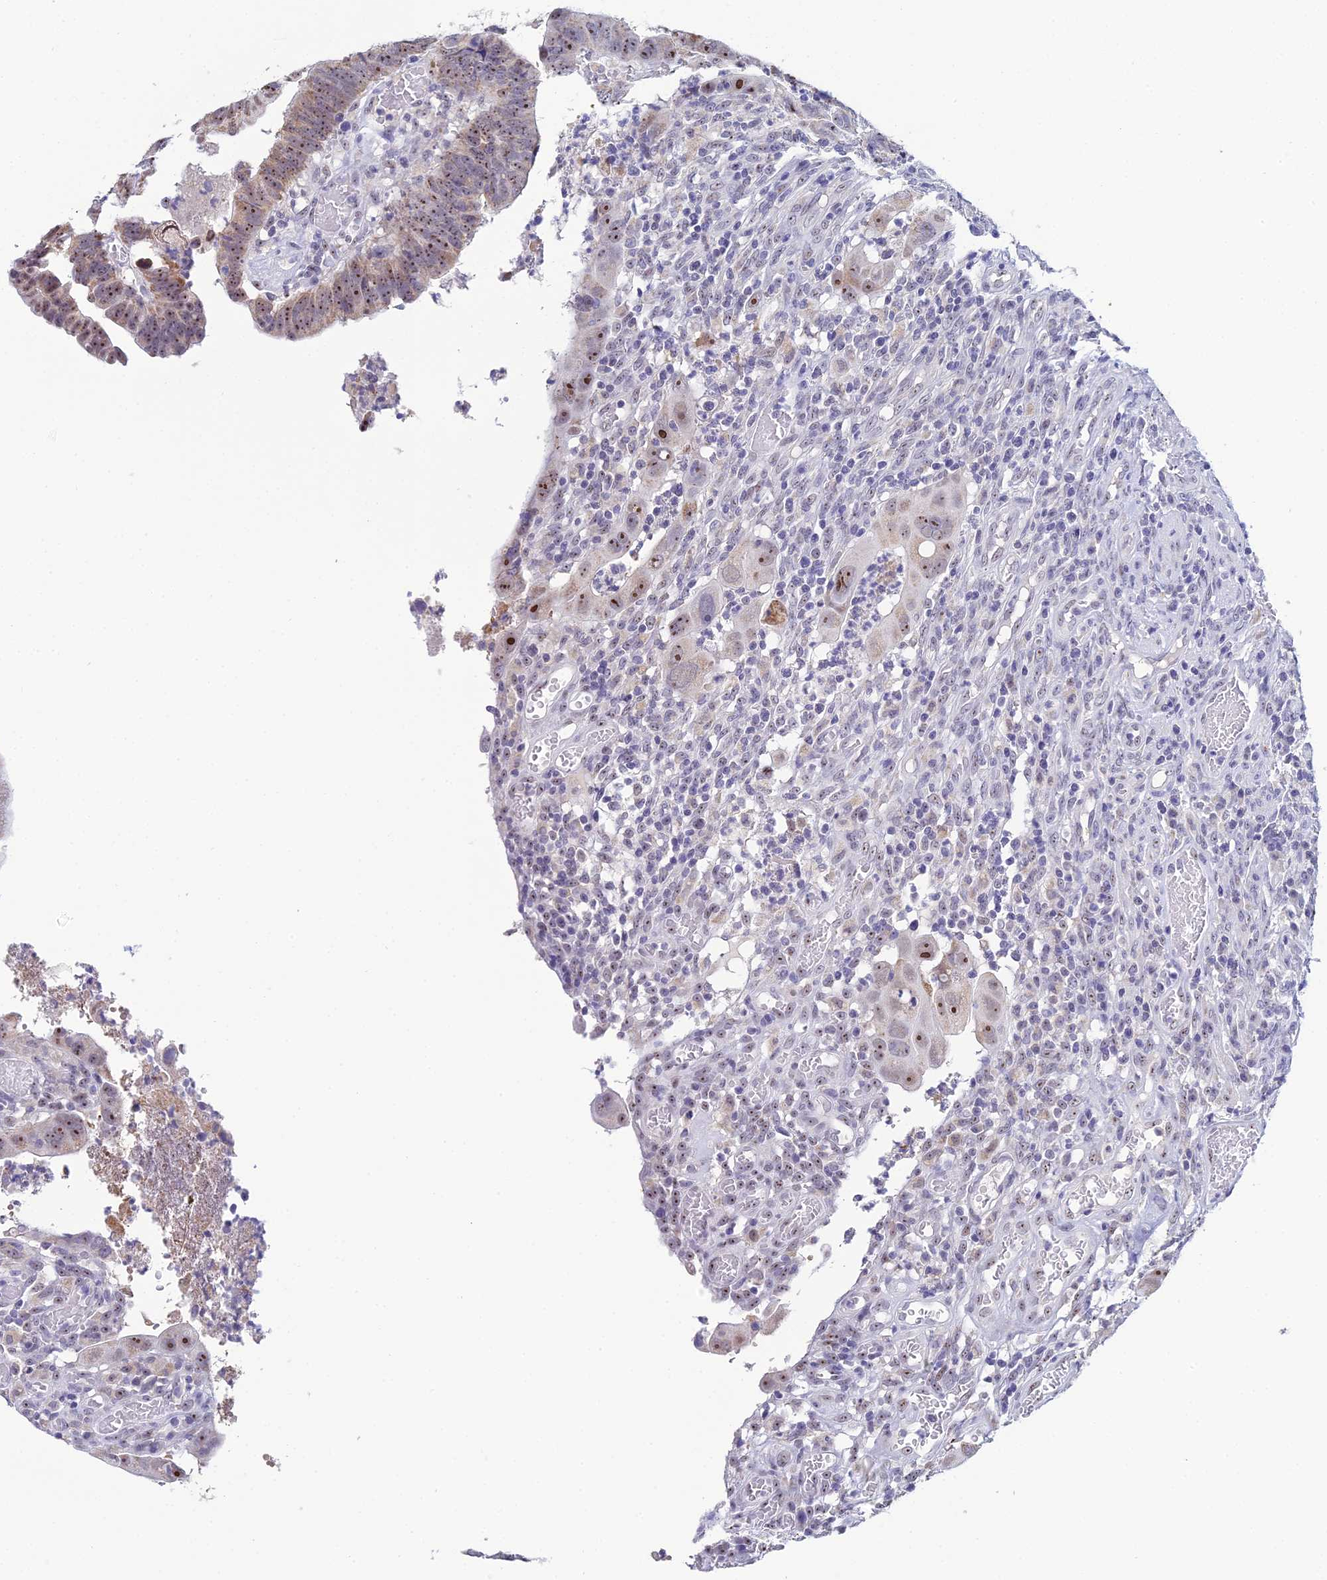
{"staining": {"intensity": "moderate", "quantity": ">75%", "location": "cytoplasmic/membranous,nuclear"}, "tissue": "colorectal cancer", "cell_type": "Tumor cells", "image_type": "cancer", "snomed": [{"axis": "morphology", "description": "Normal tissue, NOS"}, {"axis": "morphology", "description": "Adenocarcinoma, NOS"}, {"axis": "topography", "description": "Rectum"}], "caption": "Adenocarcinoma (colorectal) stained with a brown dye demonstrates moderate cytoplasmic/membranous and nuclear positive expression in about >75% of tumor cells.", "gene": "PLPP4", "patient": {"sex": "female", "age": 65}}